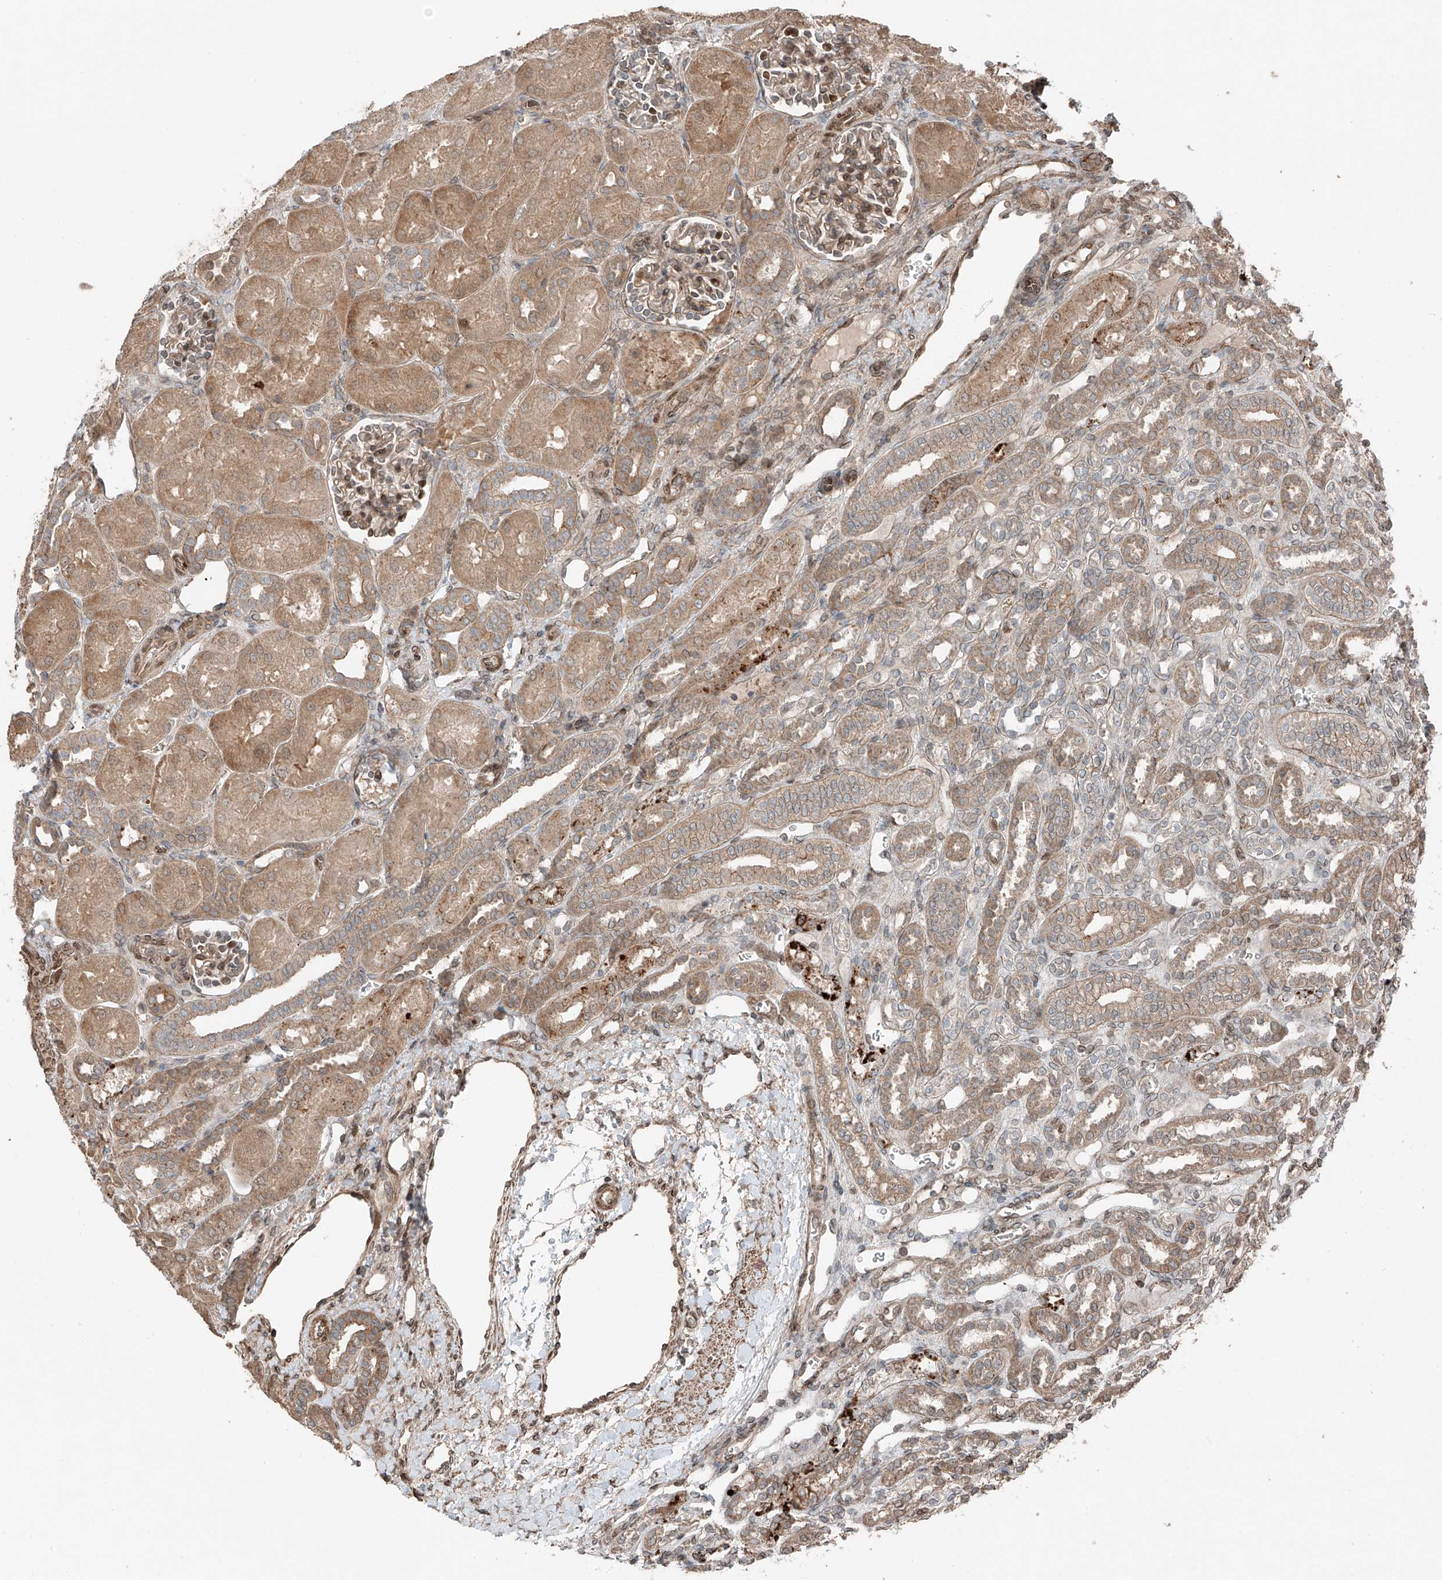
{"staining": {"intensity": "moderate", "quantity": "<25%", "location": "cytoplasmic/membranous,nuclear"}, "tissue": "kidney", "cell_type": "Cells in glomeruli", "image_type": "normal", "snomed": [{"axis": "morphology", "description": "Normal tissue, NOS"}, {"axis": "morphology", "description": "Neoplasm, malignant, NOS"}, {"axis": "topography", "description": "Kidney"}], "caption": "Kidney stained with IHC reveals moderate cytoplasmic/membranous,nuclear staining in approximately <25% of cells in glomeruli. (brown staining indicates protein expression, while blue staining denotes nuclei).", "gene": "CEP162", "patient": {"sex": "female", "age": 1}}